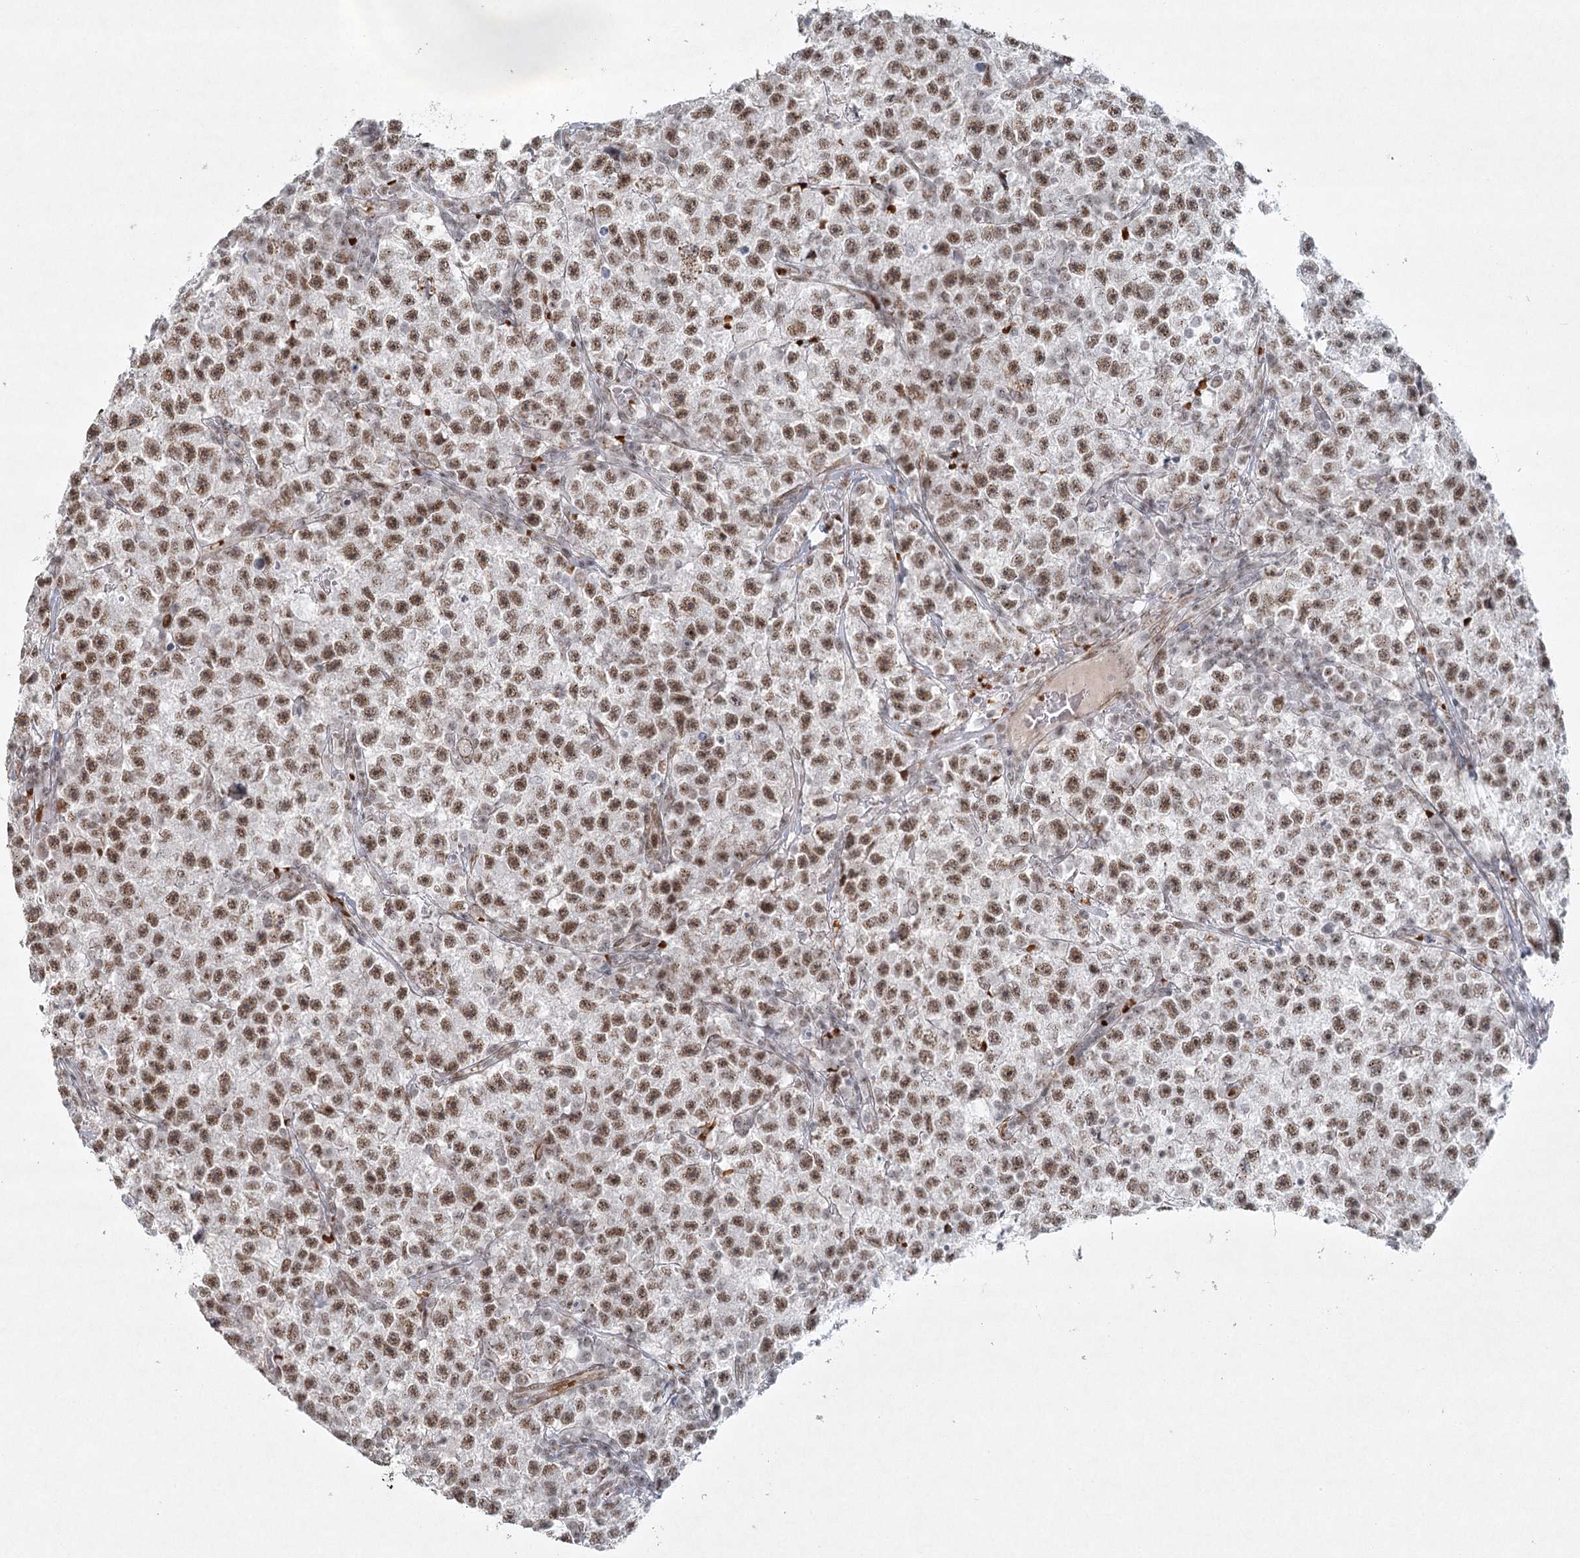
{"staining": {"intensity": "moderate", "quantity": ">75%", "location": "nuclear"}, "tissue": "testis cancer", "cell_type": "Tumor cells", "image_type": "cancer", "snomed": [{"axis": "morphology", "description": "Seminoma, NOS"}, {"axis": "topography", "description": "Testis"}], "caption": "Testis seminoma stained for a protein demonstrates moderate nuclear positivity in tumor cells.", "gene": "U2SURP", "patient": {"sex": "male", "age": 22}}